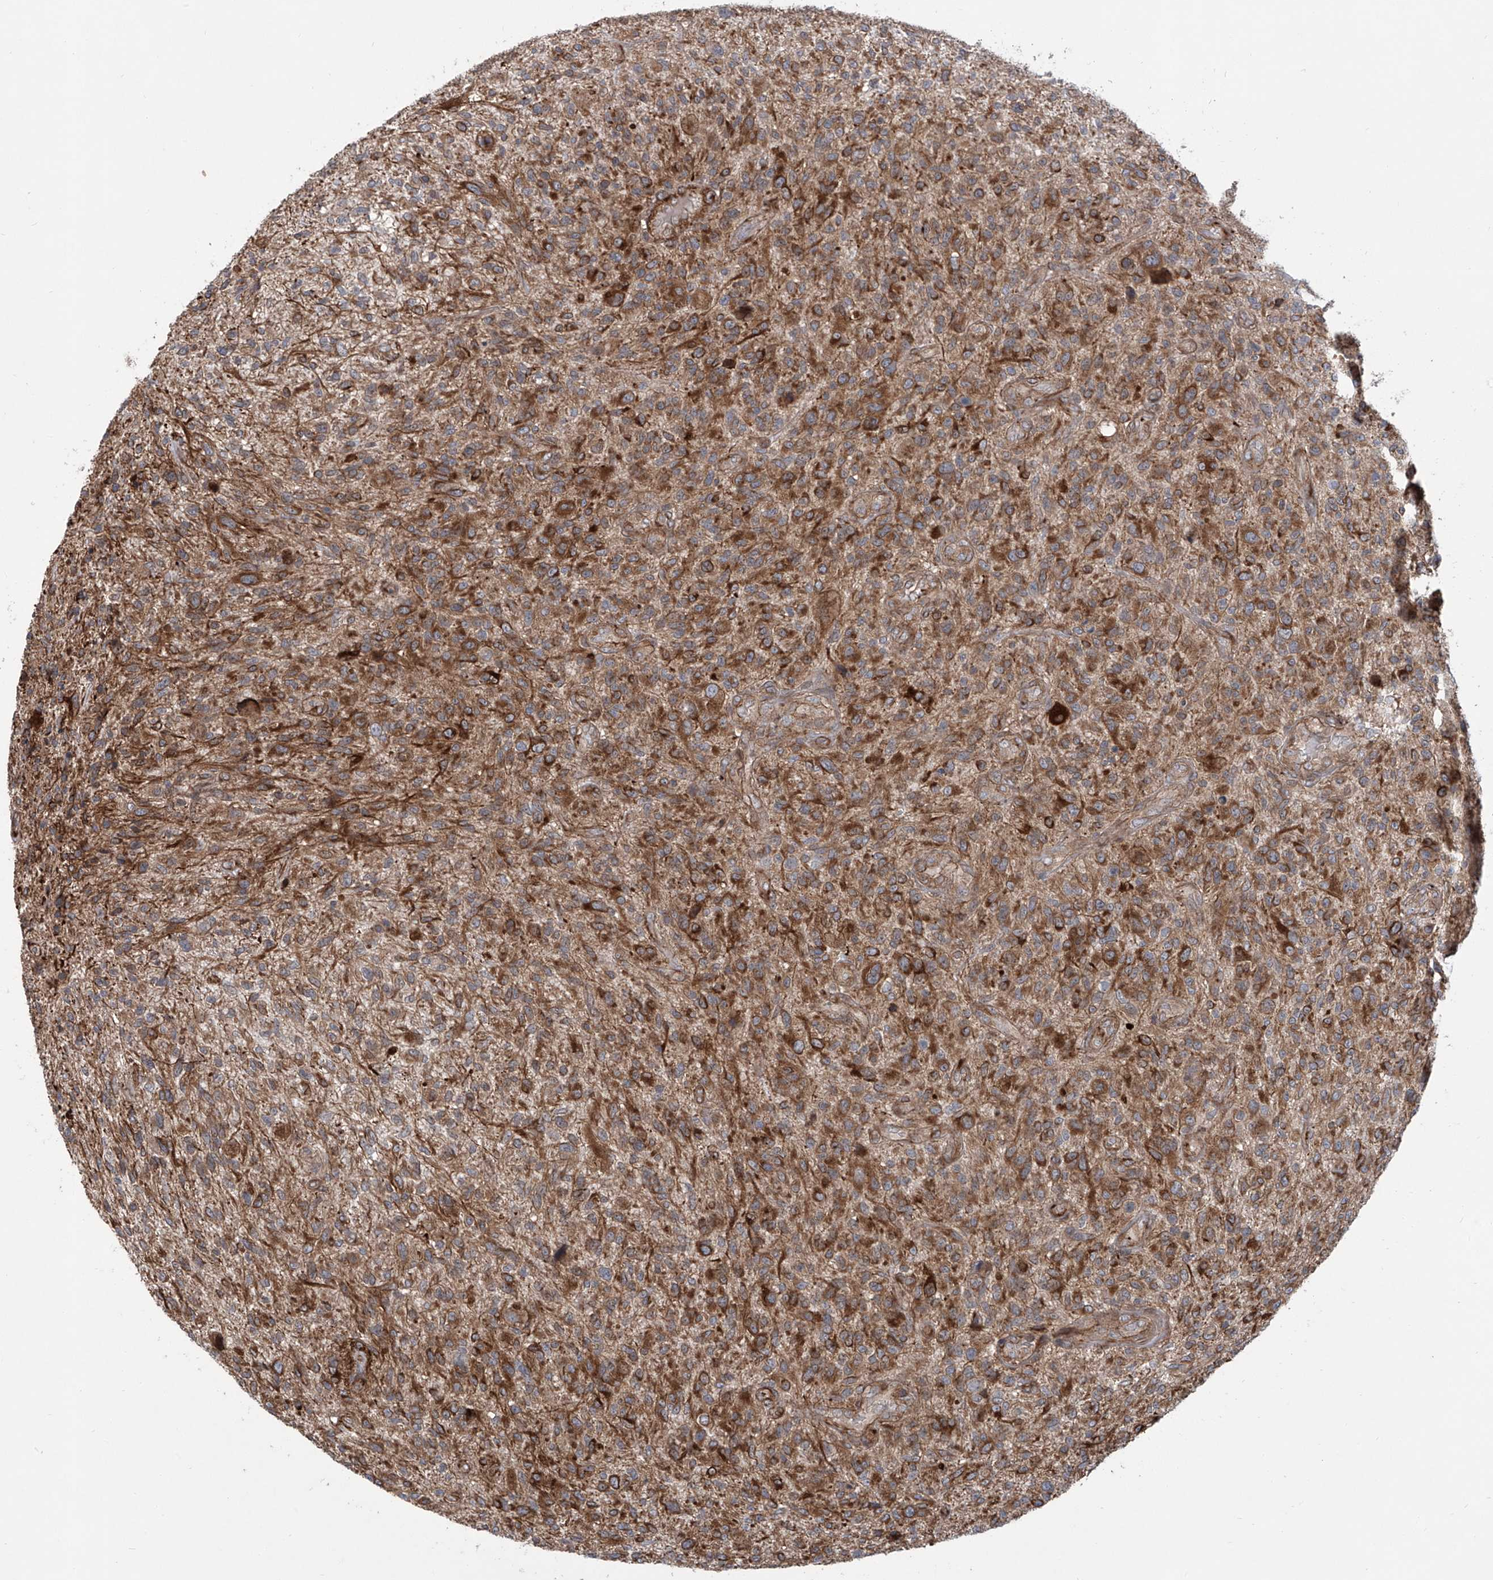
{"staining": {"intensity": "moderate", "quantity": ">75%", "location": "cytoplasmic/membranous"}, "tissue": "glioma", "cell_type": "Tumor cells", "image_type": "cancer", "snomed": [{"axis": "morphology", "description": "Glioma, malignant, High grade"}, {"axis": "topography", "description": "Brain"}], "caption": "Brown immunohistochemical staining in human glioma displays moderate cytoplasmic/membranous expression in approximately >75% of tumor cells.", "gene": "APAF1", "patient": {"sex": "male", "age": 47}}